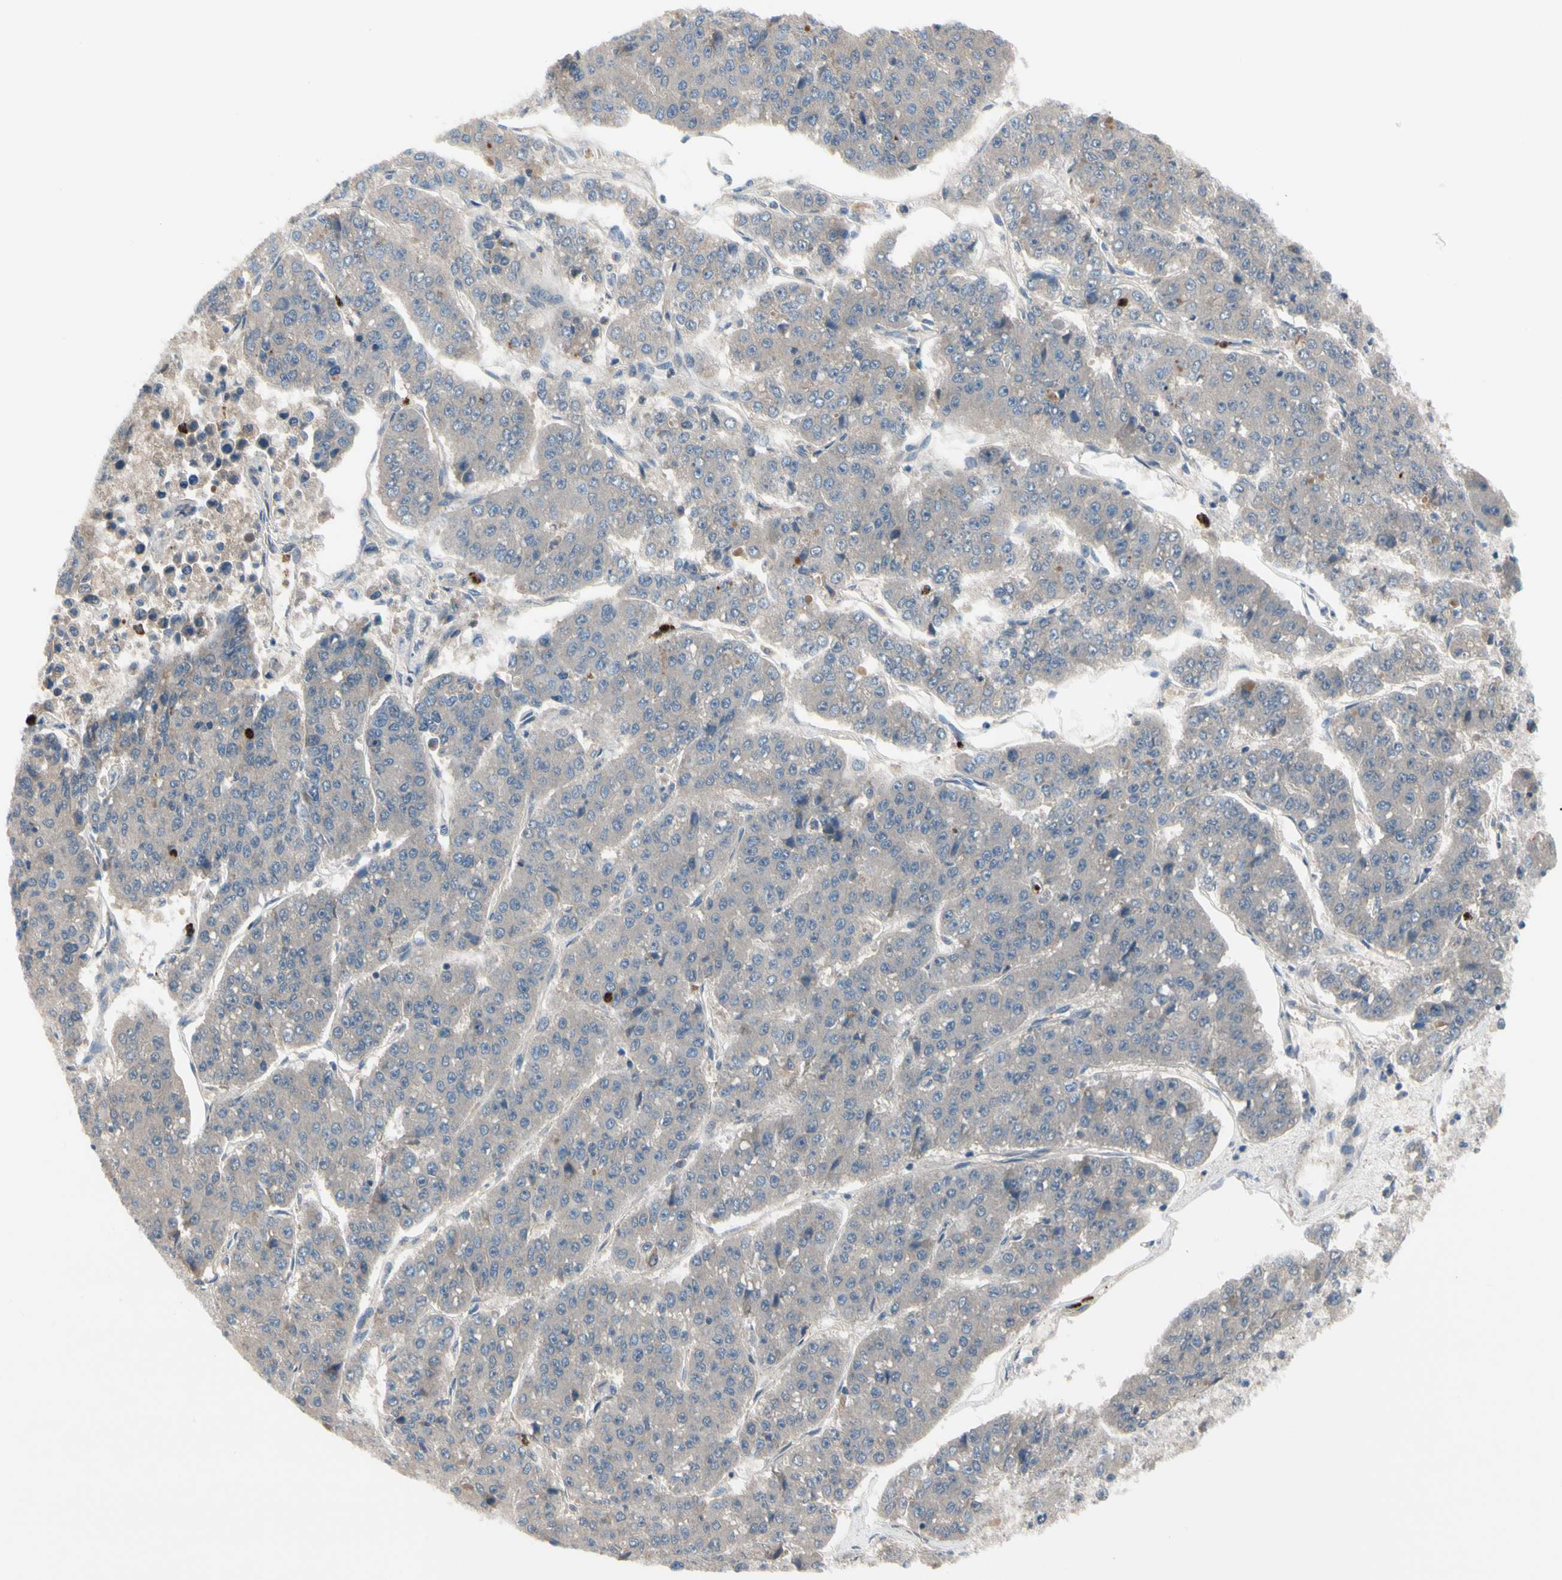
{"staining": {"intensity": "negative", "quantity": "none", "location": "none"}, "tissue": "pancreatic cancer", "cell_type": "Tumor cells", "image_type": "cancer", "snomed": [{"axis": "morphology", "description": "Adenocarcinoma, NOS"}, {"axis": "topography", "description": "Pancreas"}], "caption": "Pancreatic cancer (adenocarcinoma) was stained to show a protein in brown. There is no significant positivity in tumor cells.", "gene": "HJURP", "patient": {"sex": "male", "age": 50}}